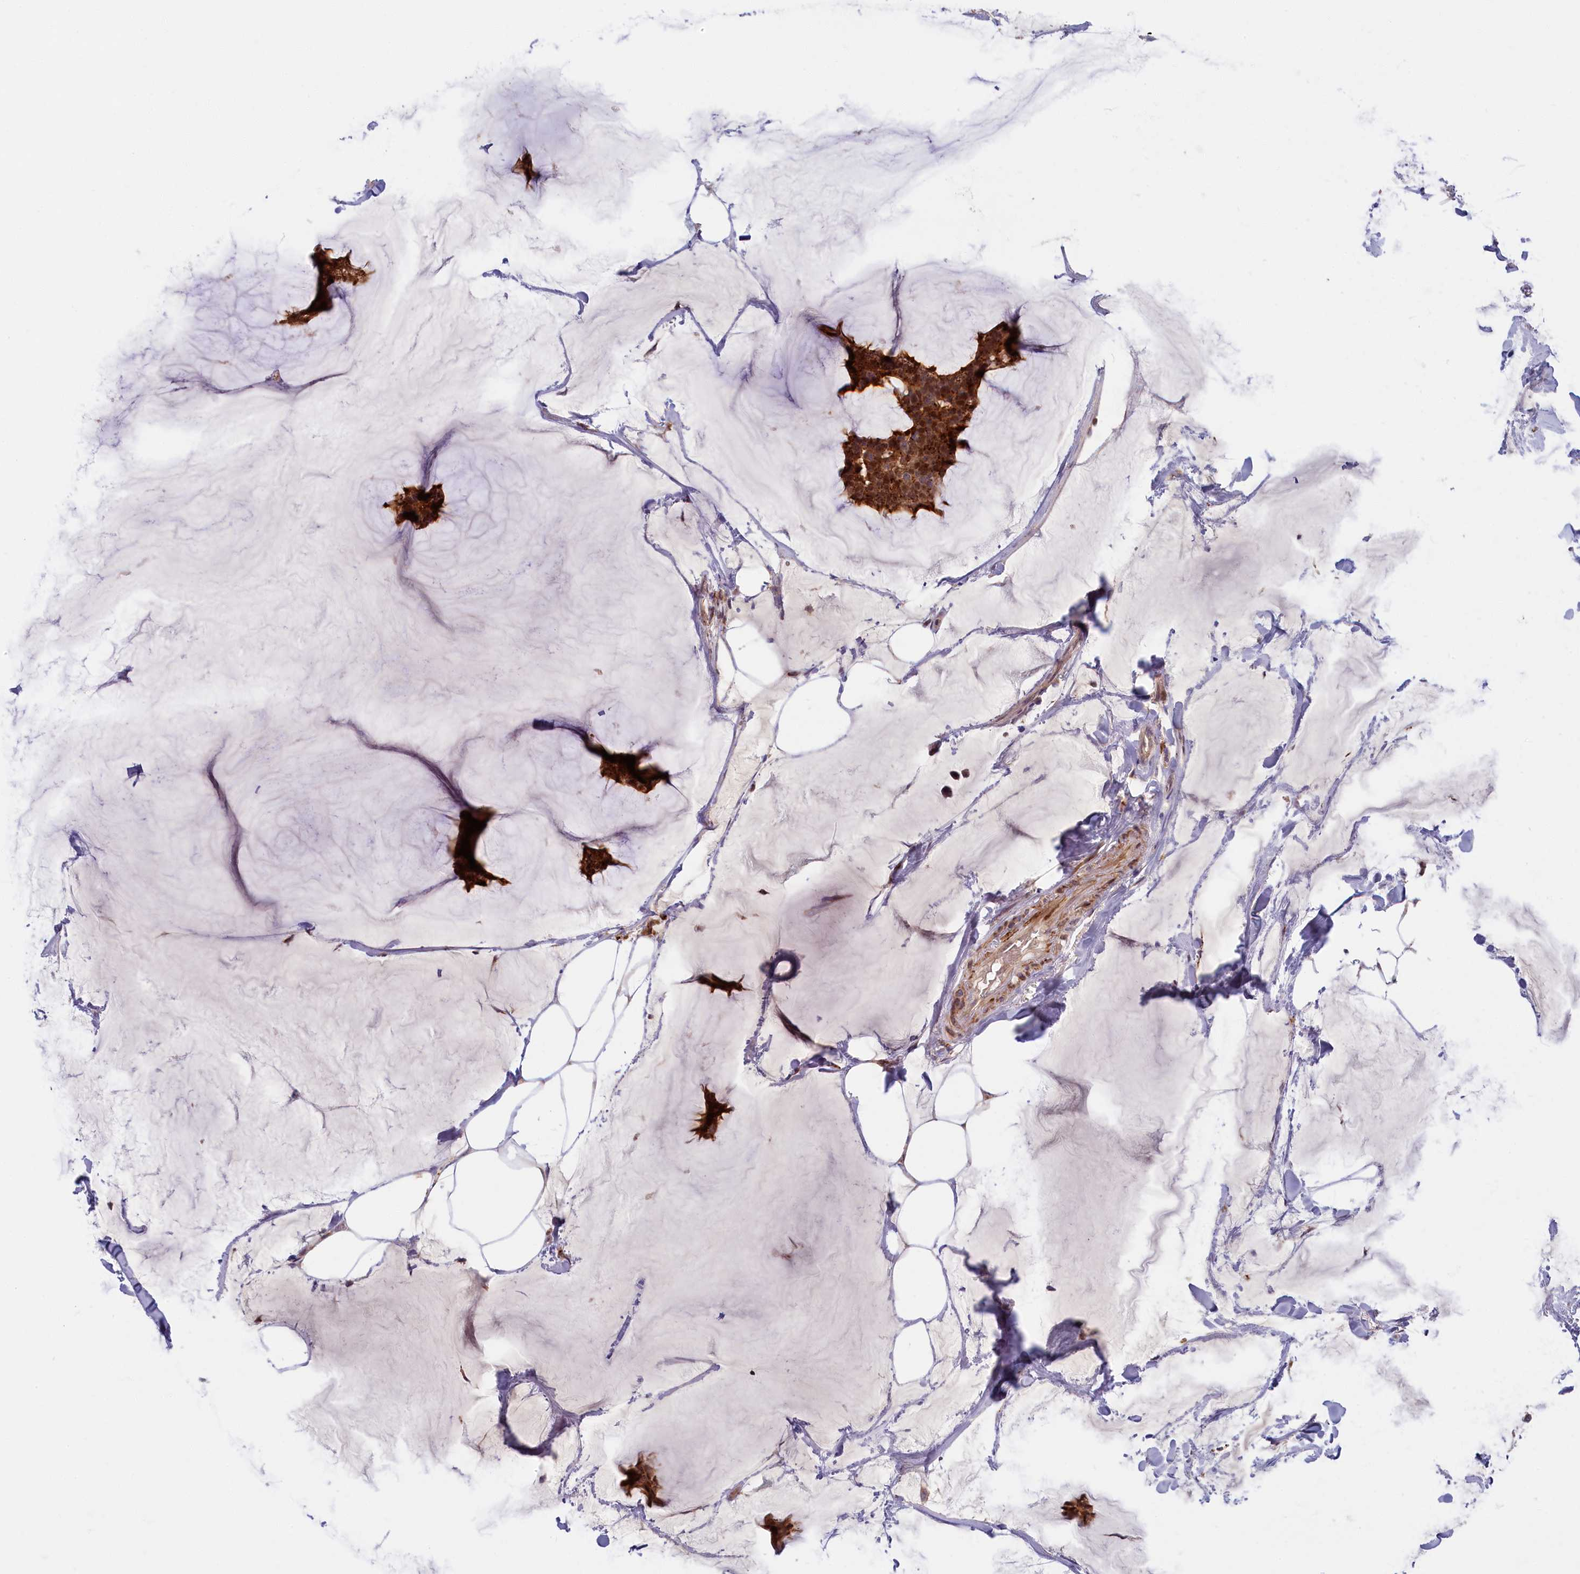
{"staining": {"intensity": "moderate", "quantity": ">75%", "location": "cytoplasmic/membranous"}, "tissue": "breast cancer", "cell_type": "Tumor cells", "image_type": "cancer", "snomed": [{"axis": "morphology", "description": "Duct carcinoma"}, {"axis": "topography", "description": "Breast"}], "caption": "Breast cancer (invasive ductal carcinoma) tissue exhibits moderate cytoplasmic/membranous positivity in approximately >75% of tumor cells, visualized by immunohistochemistry. (DAB IHC with brightfield microscopy, high magnification).", "gene": "FCSK", "patient": {"sex": "female", "age": 93}}